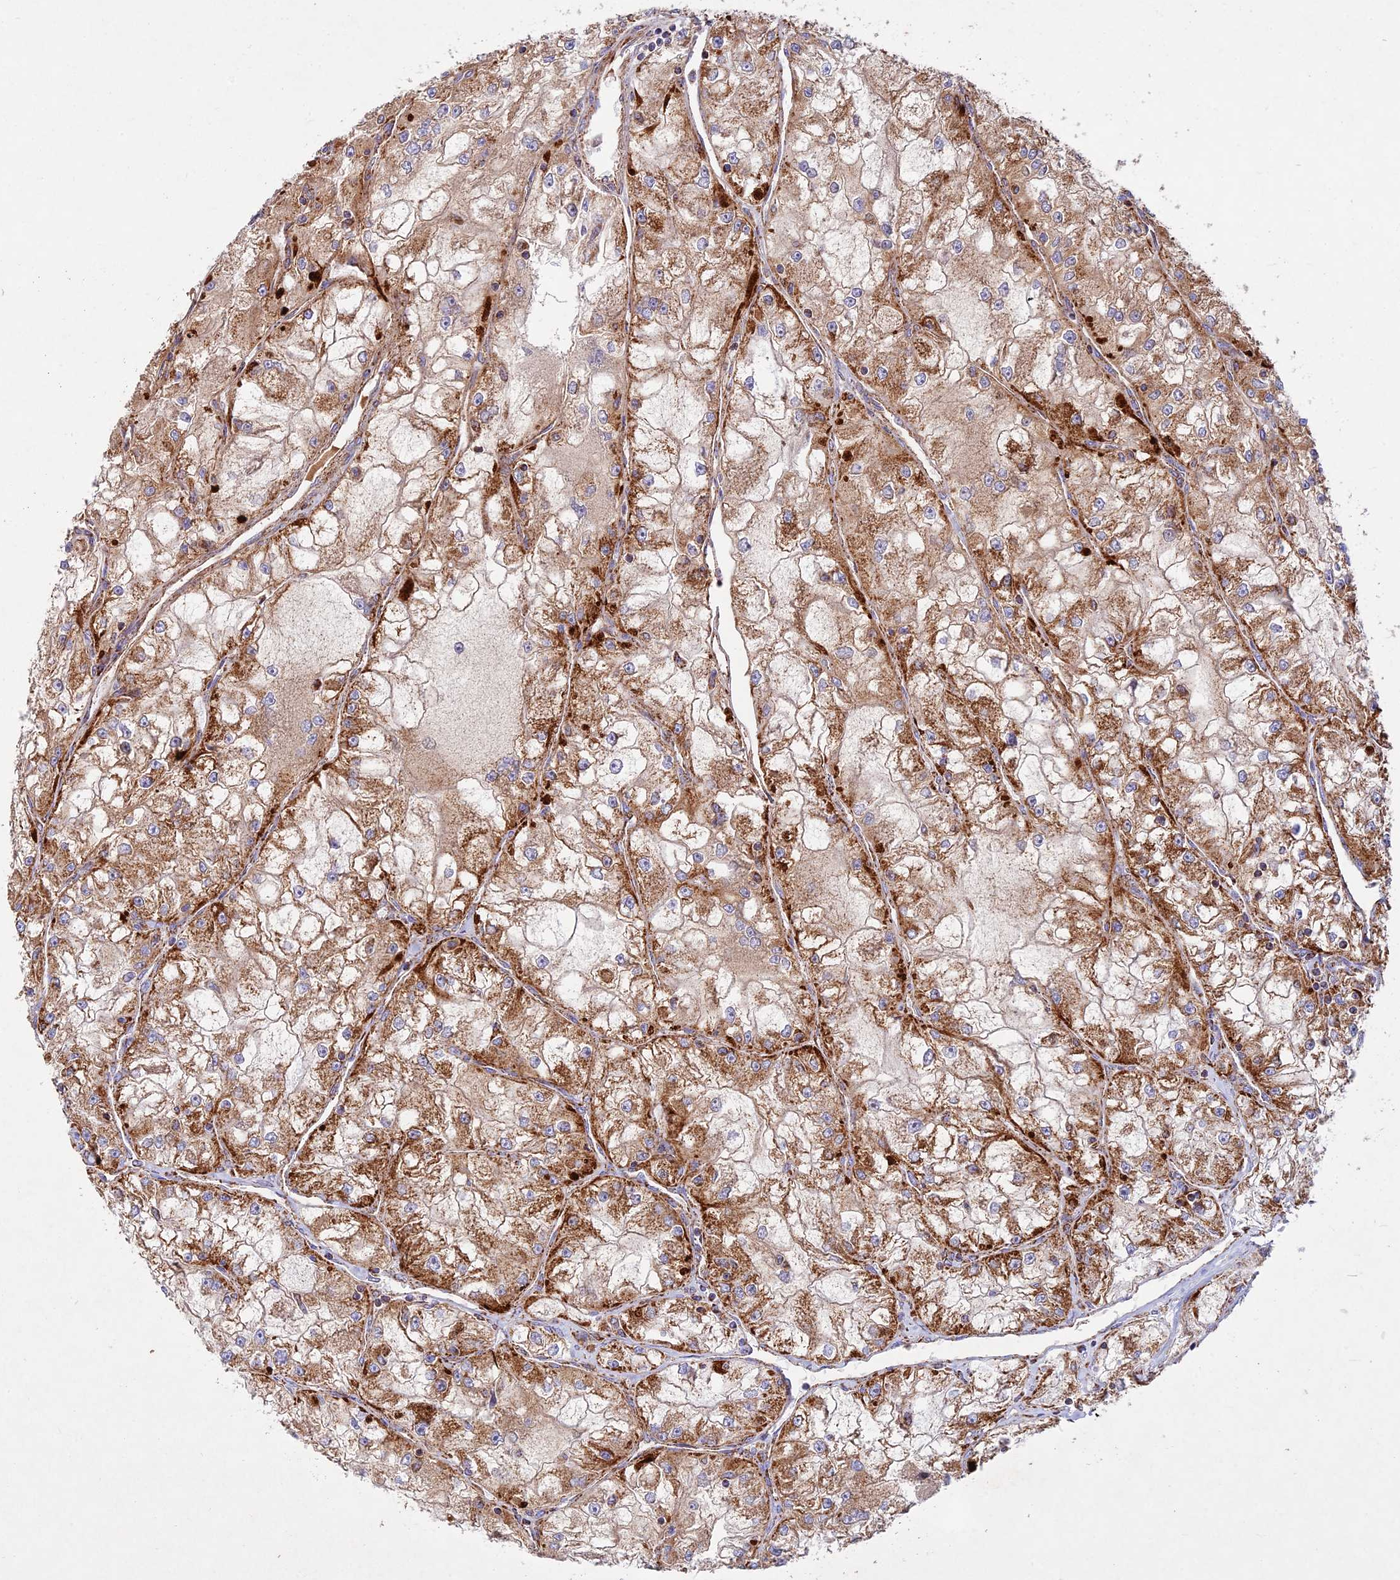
{"staining": {"intensity": "strong", "quantity": "25%-75%", "location": "cytoplasmic/membranous"}, "tissue": "renal cancer", "cell_type": "Tumor cells", "image_type": "cancer", "snomed": [{"axis": "morphology", "description": "Adenocarcinoma, NOS"}, {"axis": "topography", "description": "Kidney"}], "caption": "Immunohistochemical staining of renal cancer (adenocarcinoma) demonstrates strong cytoplasmic/membranous protein staining in about 25%-75% of tumor cells.", "gene": "KHDC3L", "patient": {"sex": "female", "age": 72}}